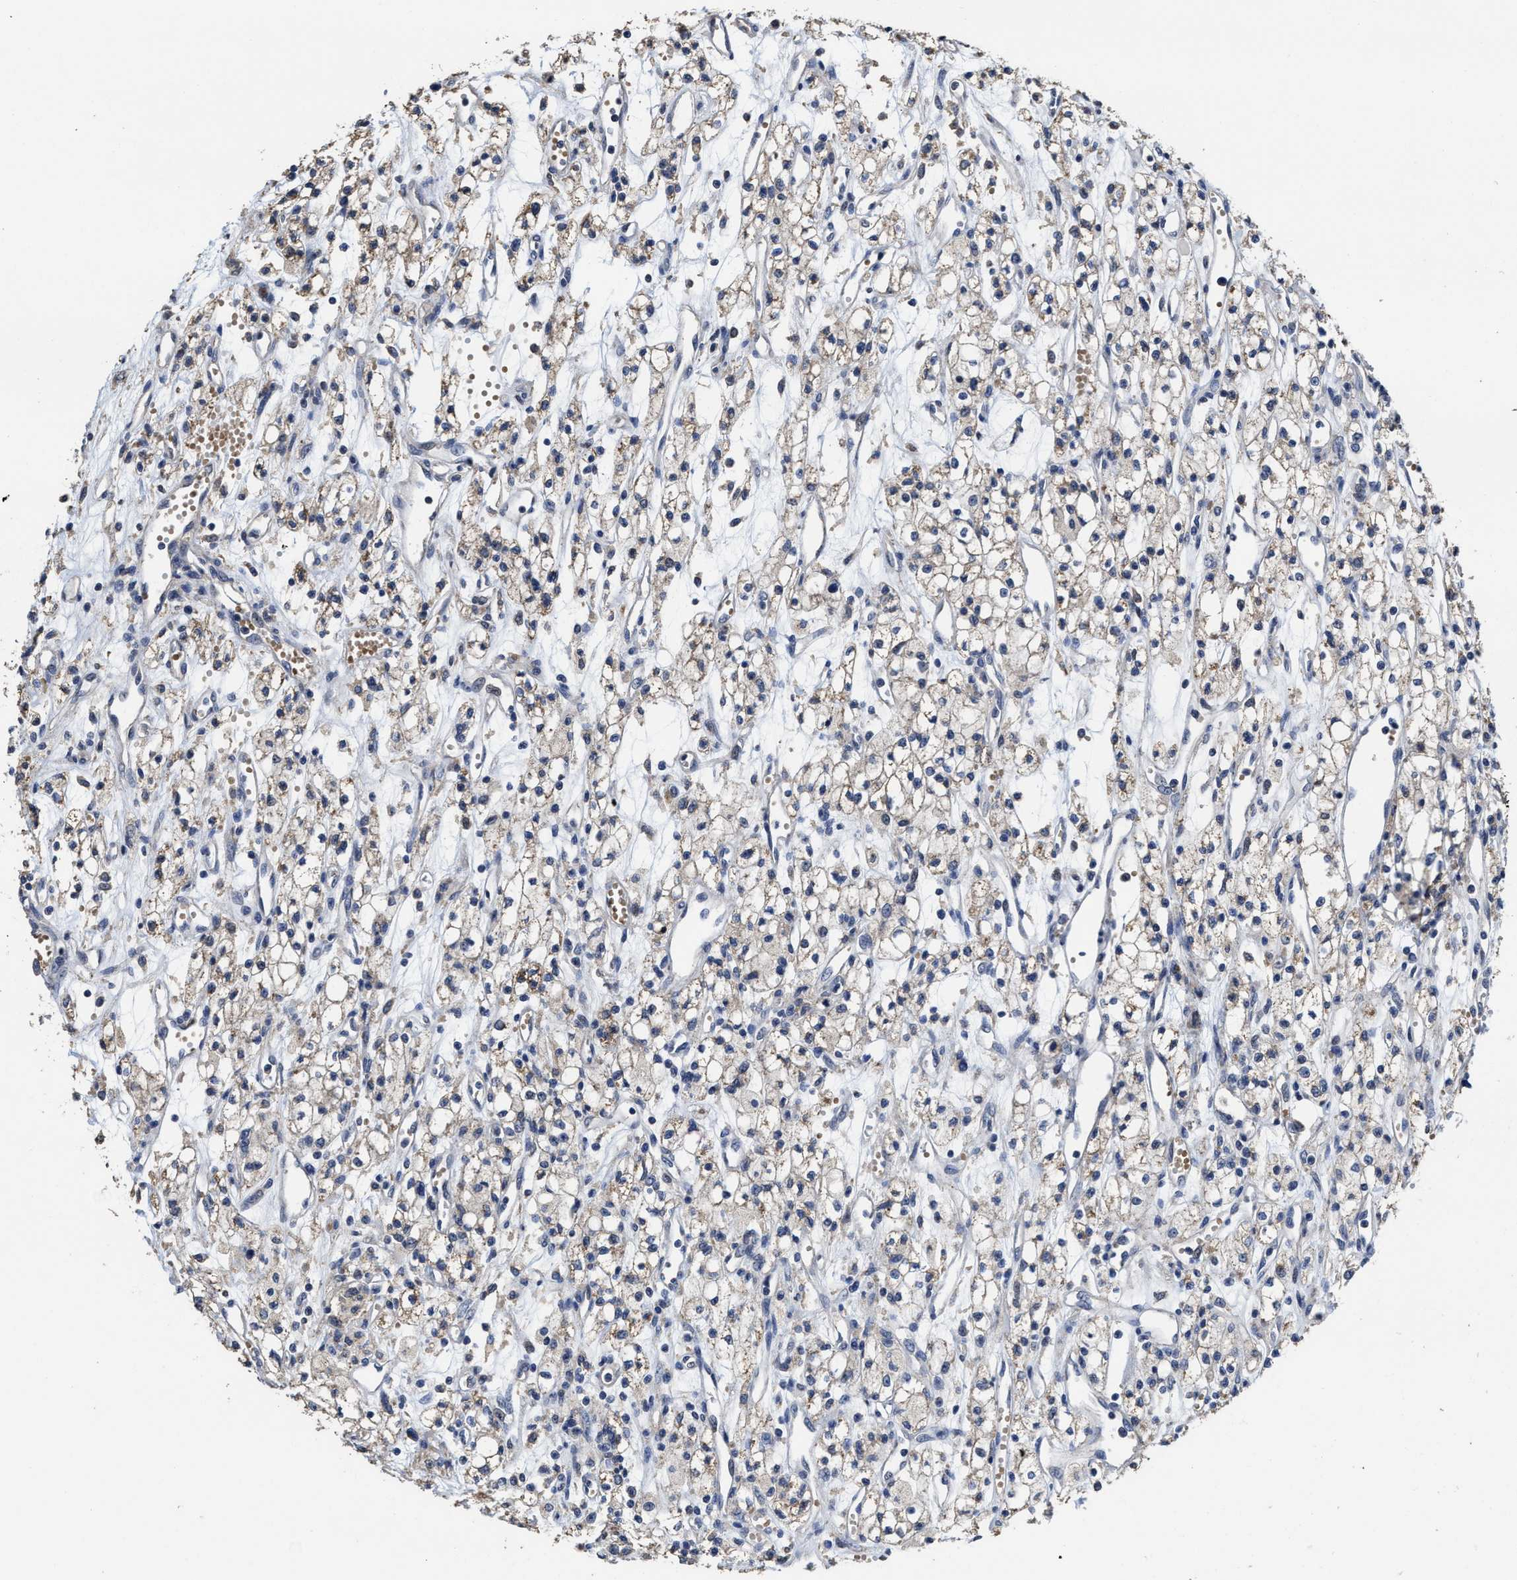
{"staining": {"intensity": "weak", "quantity": "<25%", "location": "cytoplasmic/membranous"}, "tissue": "renal cancer", "cell_type": "Tumor cells", "image_type": "cancer", "snomed": [{"axis": "morphology", "description": "Adenocarcinoma, NOS"}, {"axis": "topography", "description": "Kidney"}], "caption": "Tumor cells are negative for protein expression in human adenocarcinoma (renal). (DAB immunohistochemistry (IHC) visualized using brightfield microscopy, high magnification).", "gene": "ZFAT", "patient": {"sex": "male", "age": 59}}